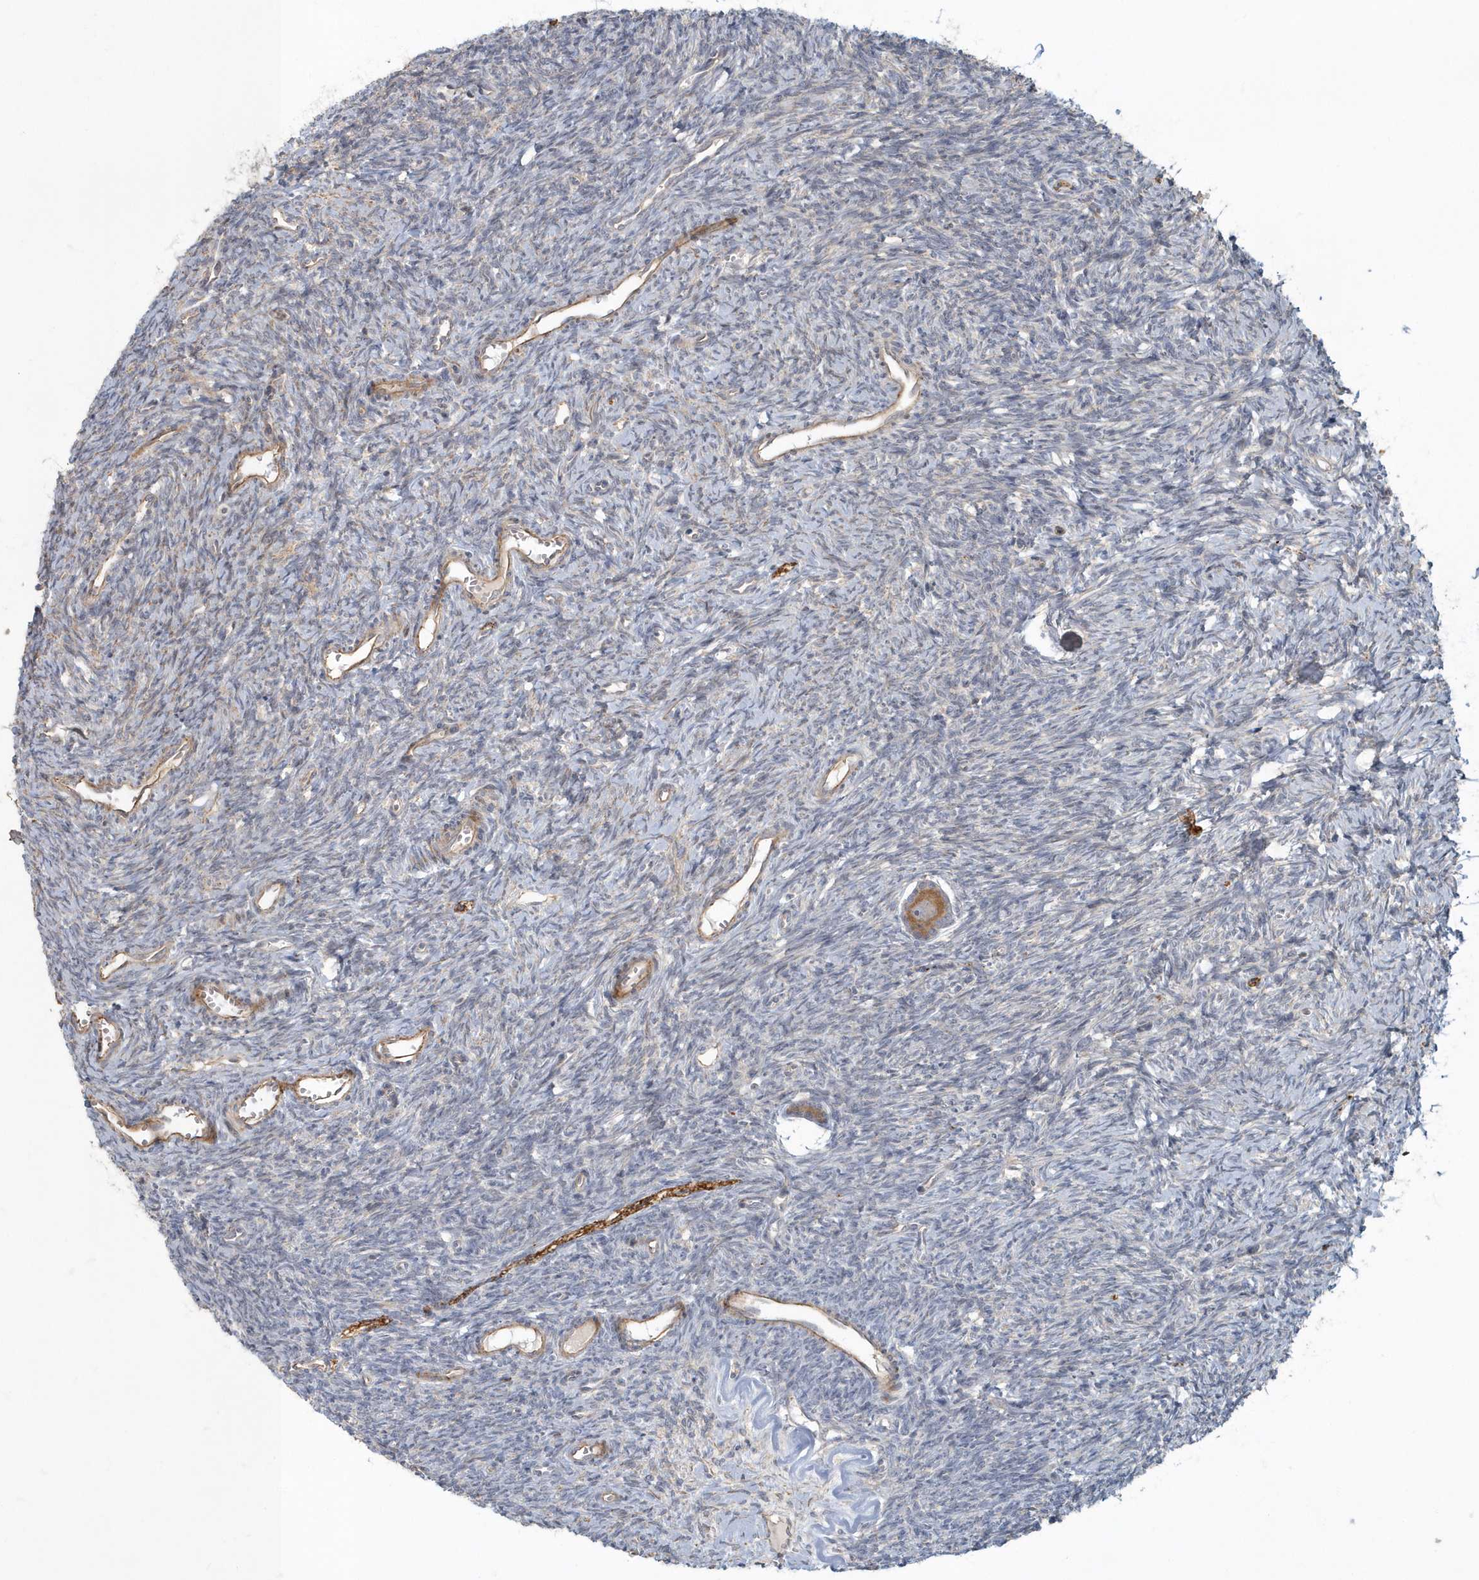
{"staining": {"intensity": "moderate", "quantity": ">75%", "location": "cytoplasmic/membranous"}, "tissue": "ovary", "cell_type": "Follicle cells", "image_type": "normal", "snomed": [{"axis": "morphology", "description": "Normal tissue, NOS"}, {"axis": "topography", "description": "Ovary"}], "caption": "Moderate cytoplasmic/membranous positivity is seen in about >75% of follicle cells in unremarkable ovary. (brown staining indicates protein expression, while blue staining denotes nuclei).", "gene": "ARHGEF38", "patient": {"sex": "female", "age": 39}}